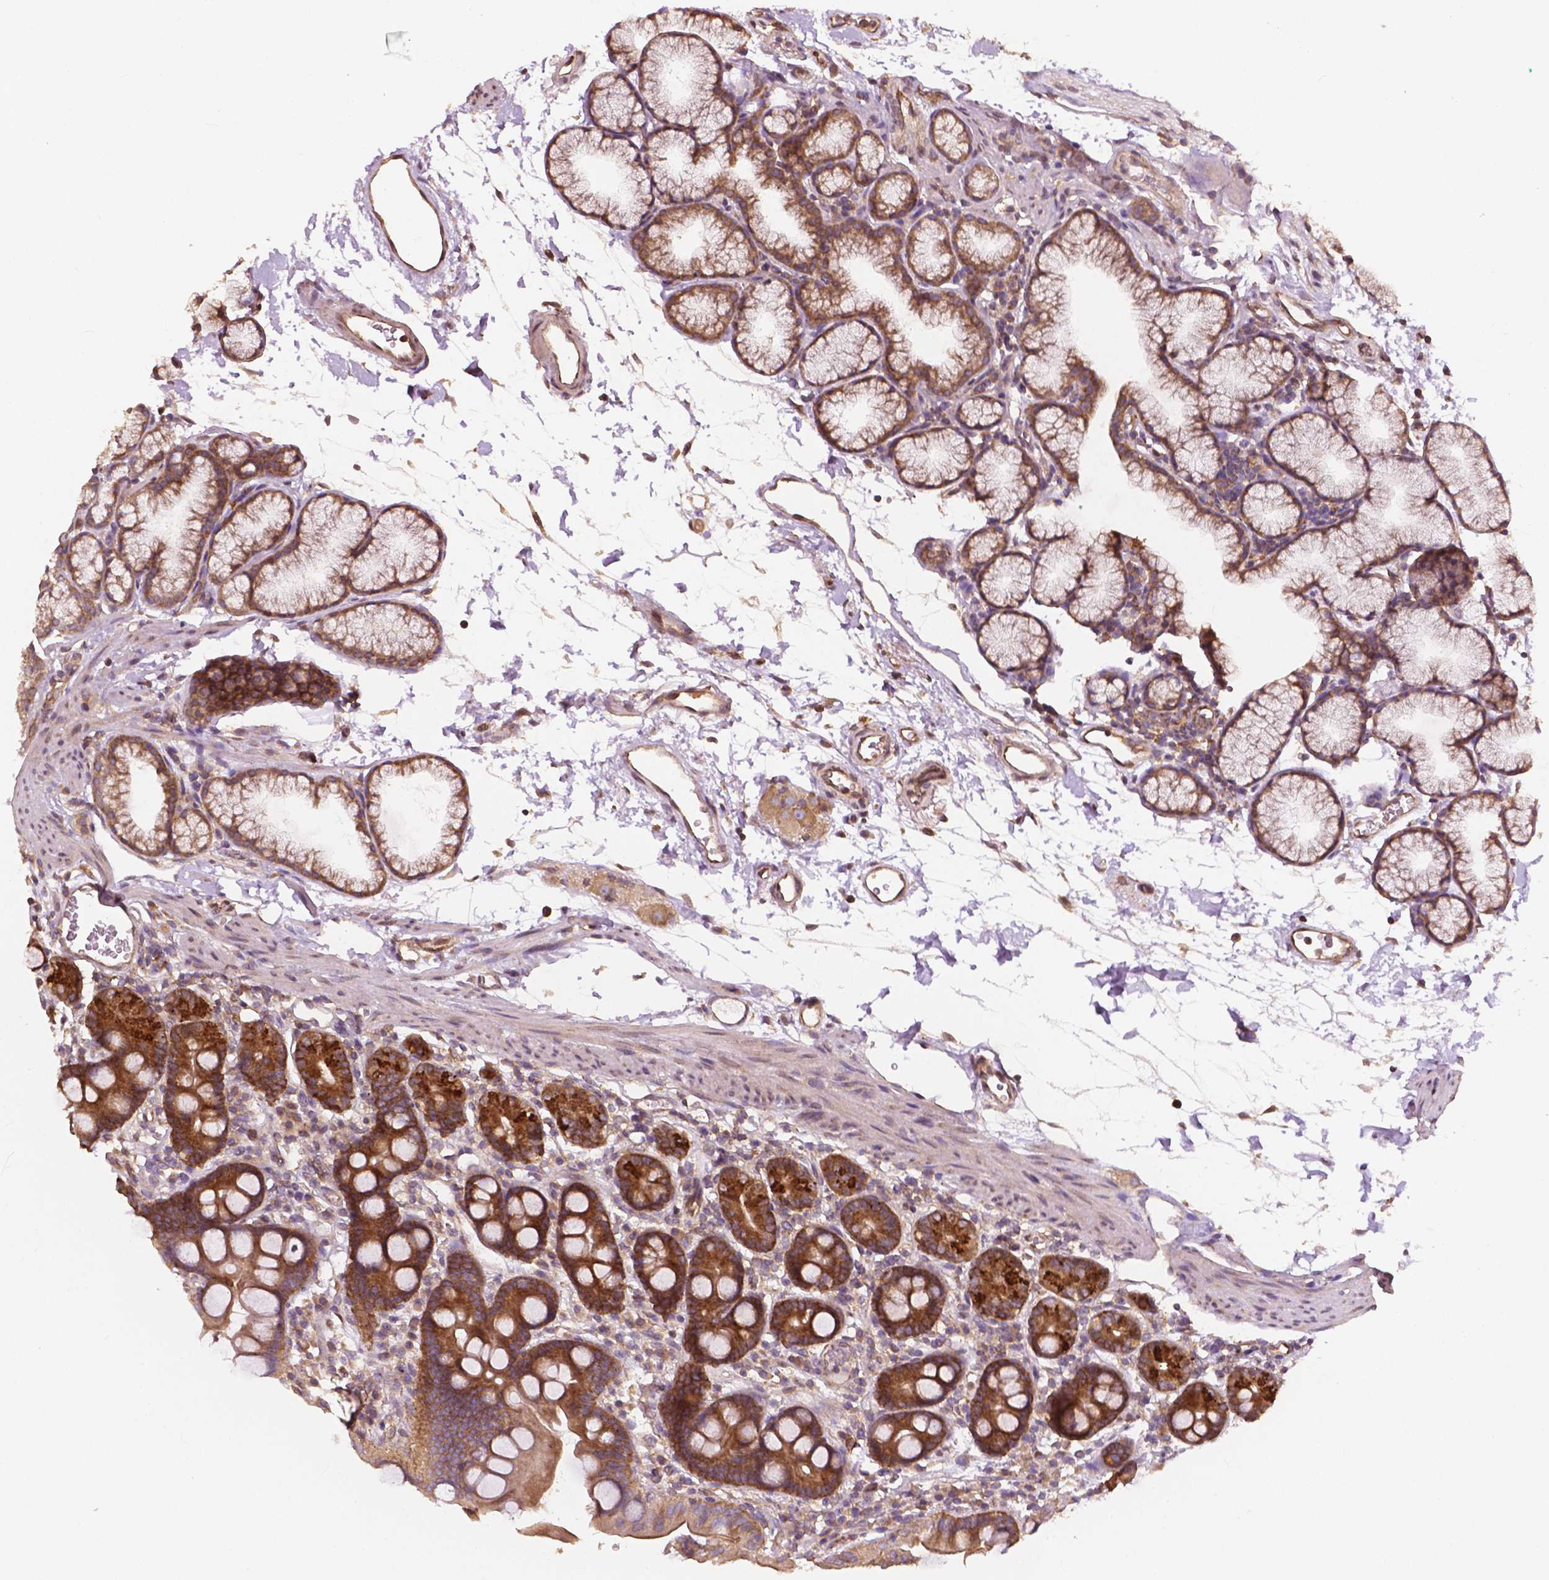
{"staining": {"intensity": "strong", "quantity": "25%-75%", "location": "cytoplasmic/membranous"}, "tissue": "duodenum", "cell_type": "Glandular cells", "image_type": "normal", "snomed": [{"axis": "morphology", "description": "Normal tissue, NOS"}, {"axis": "topography", "description": "Duodenum"}], "caption": "A brown stain labels strong cytoplasmic/membranous positivity of a protein in glandular cells of benign duodenum. Using DAB (3,3'-diaminobenzidine) (brown) and hematoxylin (blue) stains, captured at high magnification using brightfield microscopy.", "gene": "G3BP1", "patient": {"sex": "male", "age": 59}}